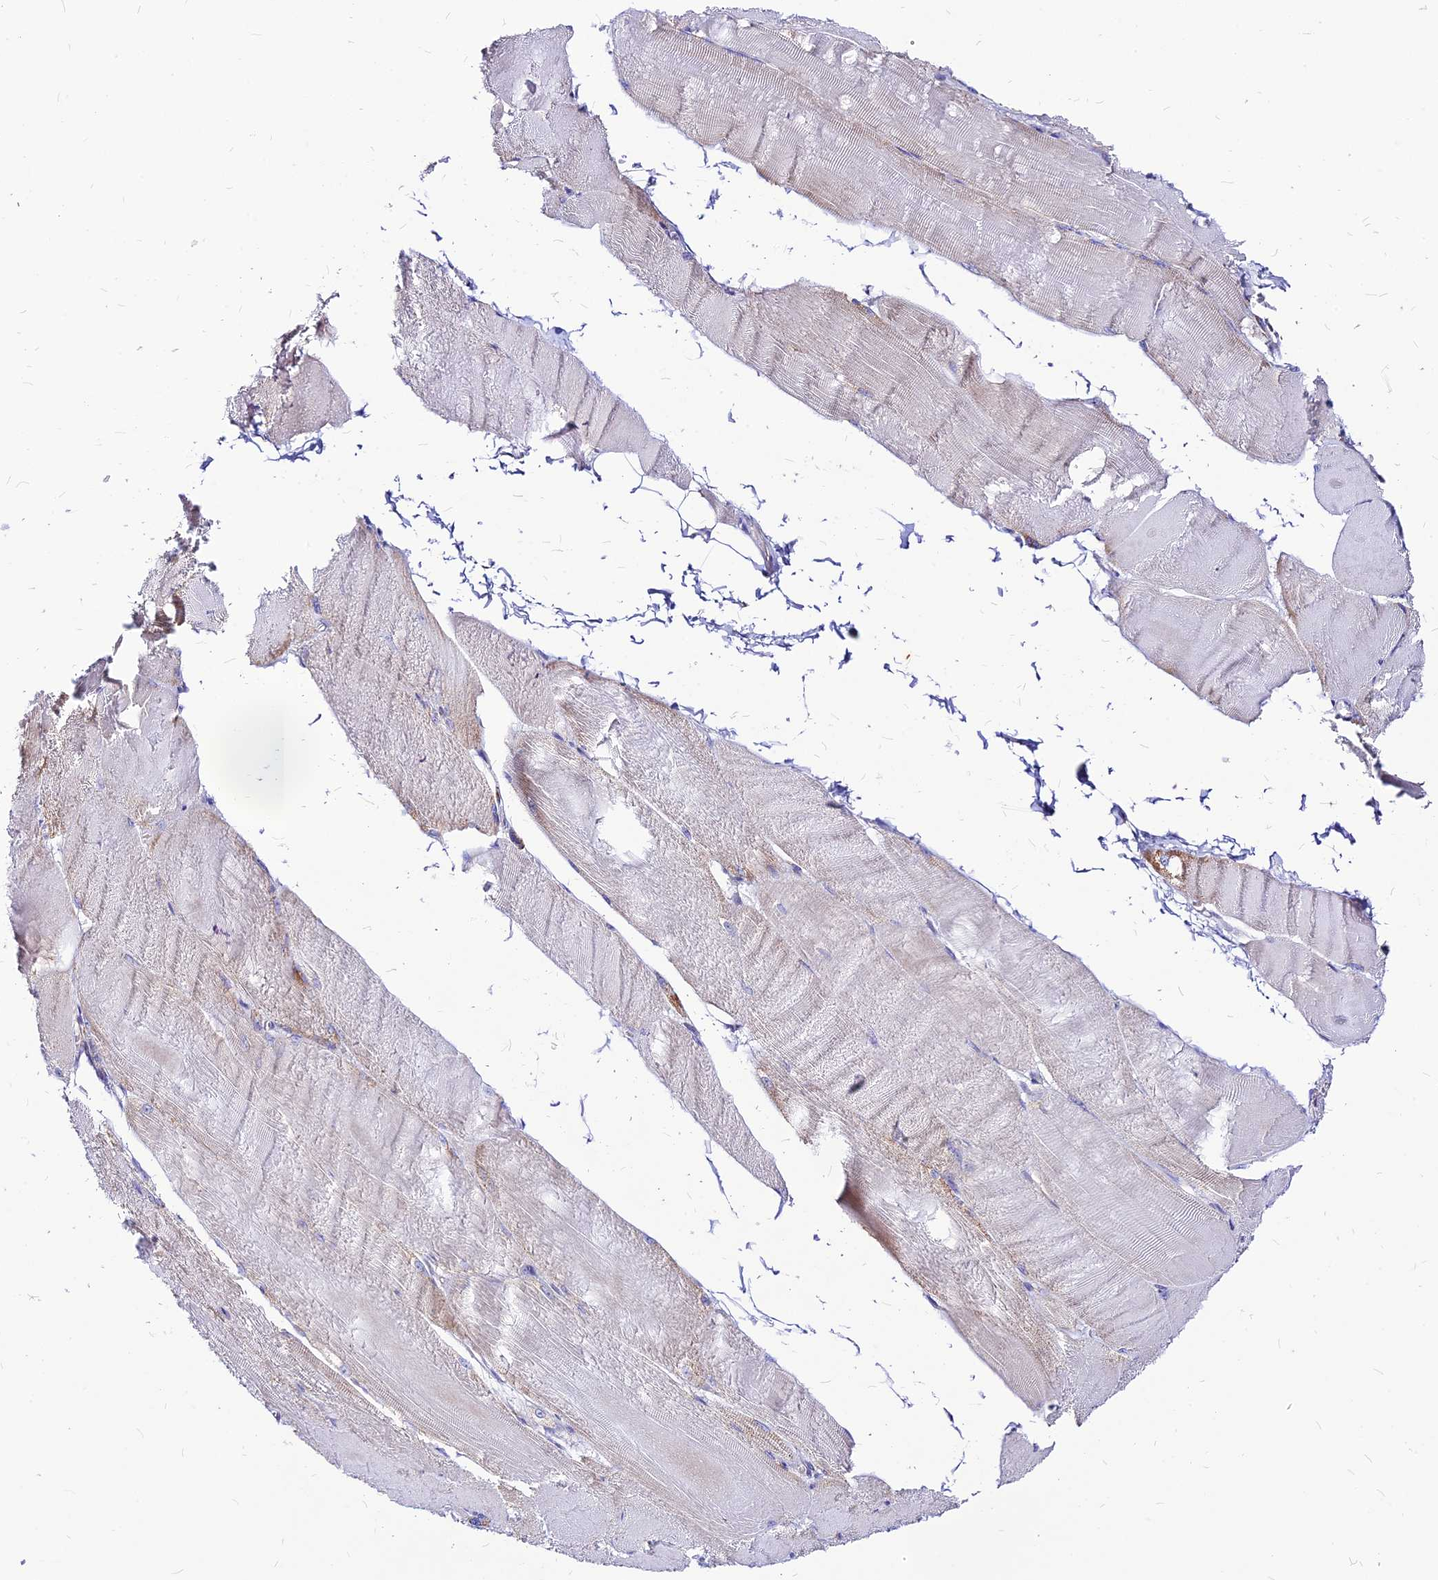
{"staining": {"intensity": "weak", "quantity": "<25%", "location": "cytoplasmic/membranous"}, "tissue": "skeletal muscle", "cell_type": "Myocytes", "image_type": "normal", "snomed": [{"axis": "morphology", "description": "Normal tissue, NOS"}, {"axis": "morphology", "description": "Basal cell carcinoma"}, {"axis": "topography", "description": "Skeletal muscle"}], "caption": "Immunohistochemistry histopathology image of unremarkable skeletal muscle stained for a protein (brown), which exhibits no positivity in myocytes.", "gene": "ECI1", "patient": {"sex": "female", "age": 64}}